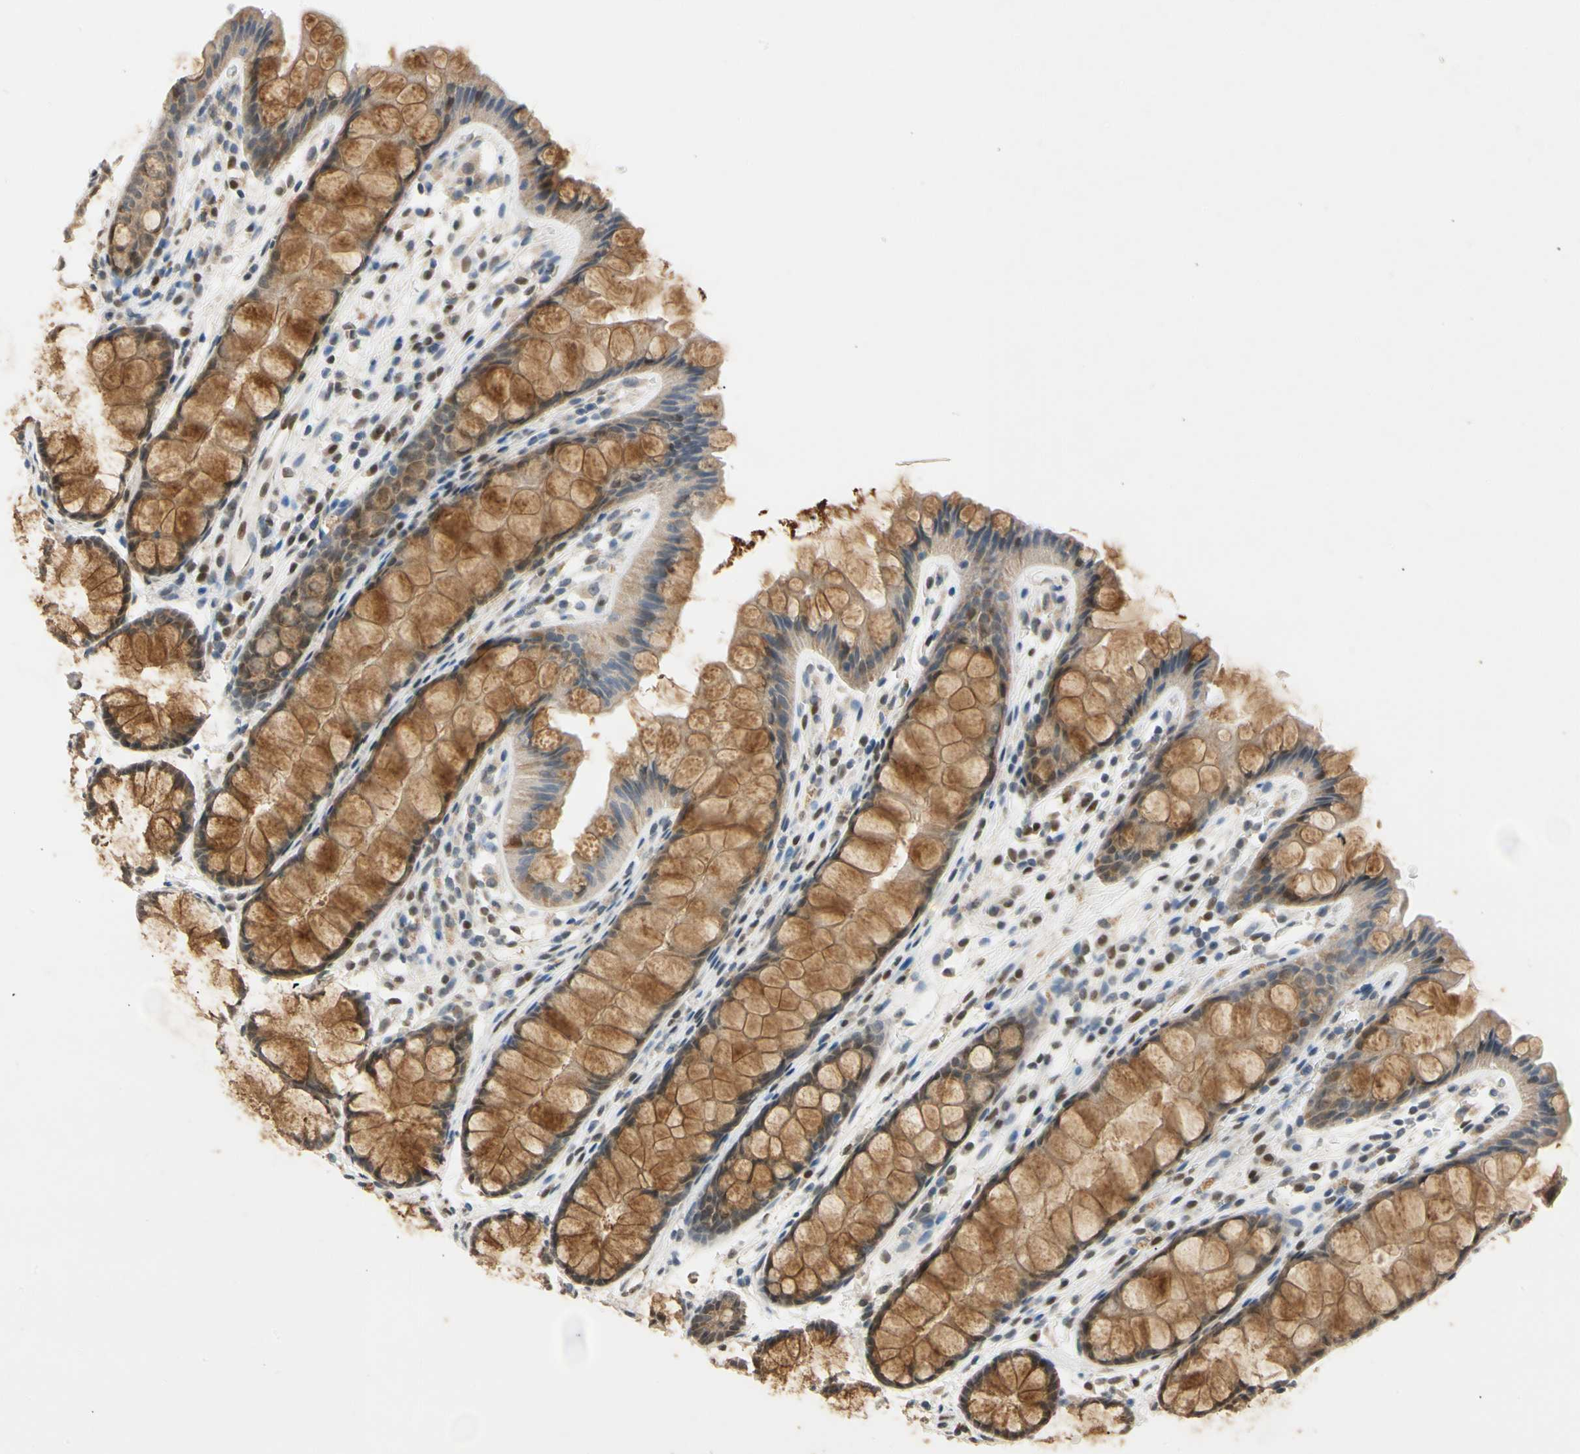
{"staining": {"intensity": "negative", "quantity": "none", "location": "none"}, "tissue": "colon", "cell_type": "Endothelial cells", "image_type": "normal", "snomed": [{"axis": "morphology", "description": "Normal tissue, NOS"}, {"axis": "topography", "description": "Colon"}], "caption": "A histopathology image of human colon is negative for staining in endothelial cells. Nuclei are stained in blue.", "gene": "RIOX2", "patient": {"sex": "female", "age": 55}}